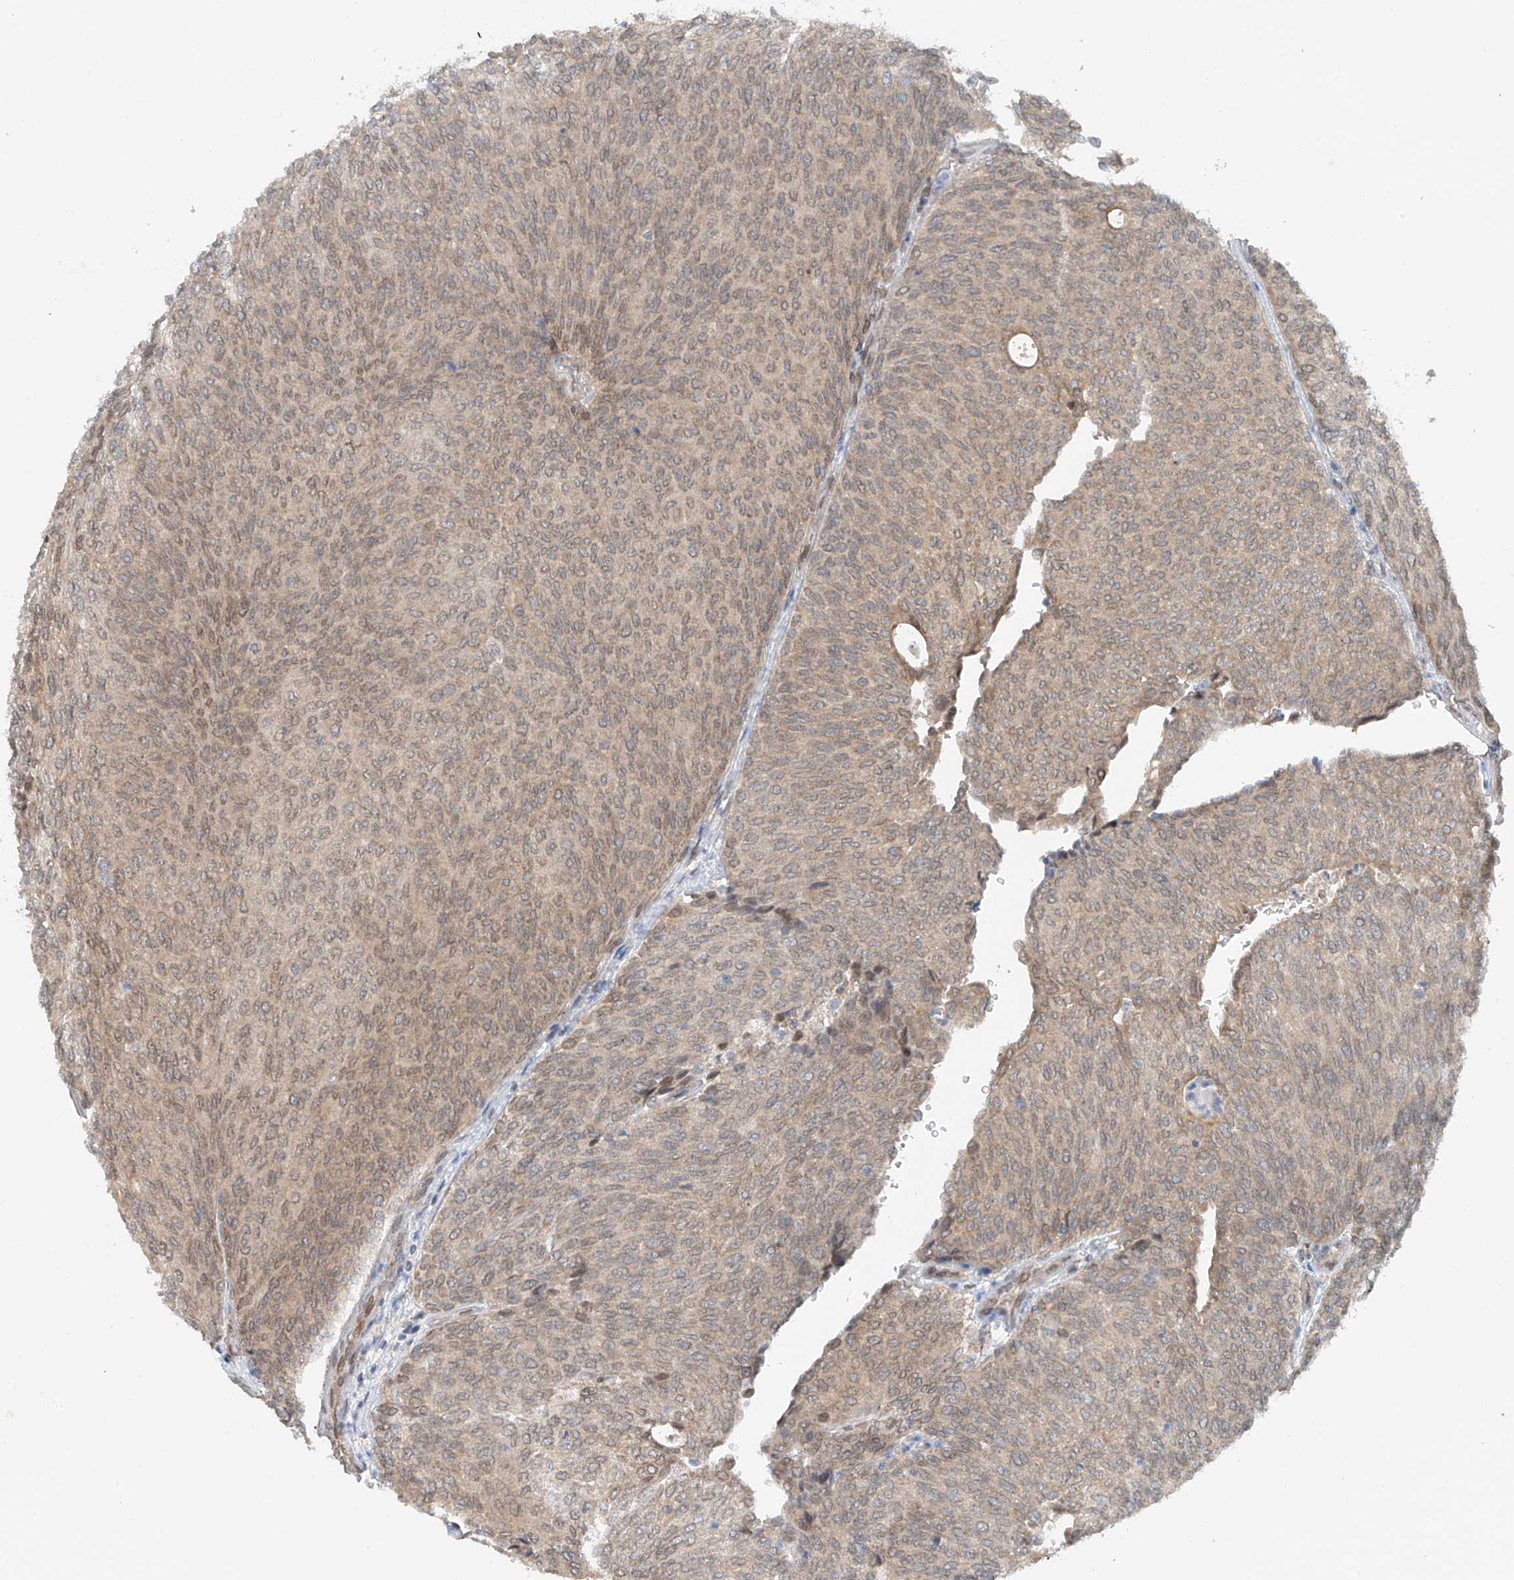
{"staining": {"intensity": "weak", "quantity": ">75%", "location": "cytoplasmic/membranous"}, "tissue": "urothelial cancer", "cell_type": "Tumor cells", "image_type": "cancer", "snomed": [{"axis": "morphology", "description": "Urothelial carcinoma, Low grade"}, {"axis": "topography", "description": "Urinary bladder"}], "caption": "About >75% of tumor cells in human low-grade urothelial carcinoma show weak cytoplasmic/membranous protein positivity as visualized by brown immunohistochemical staining.", "gene": "STARD9", "patient": {"sex": "female", "age": 79}}